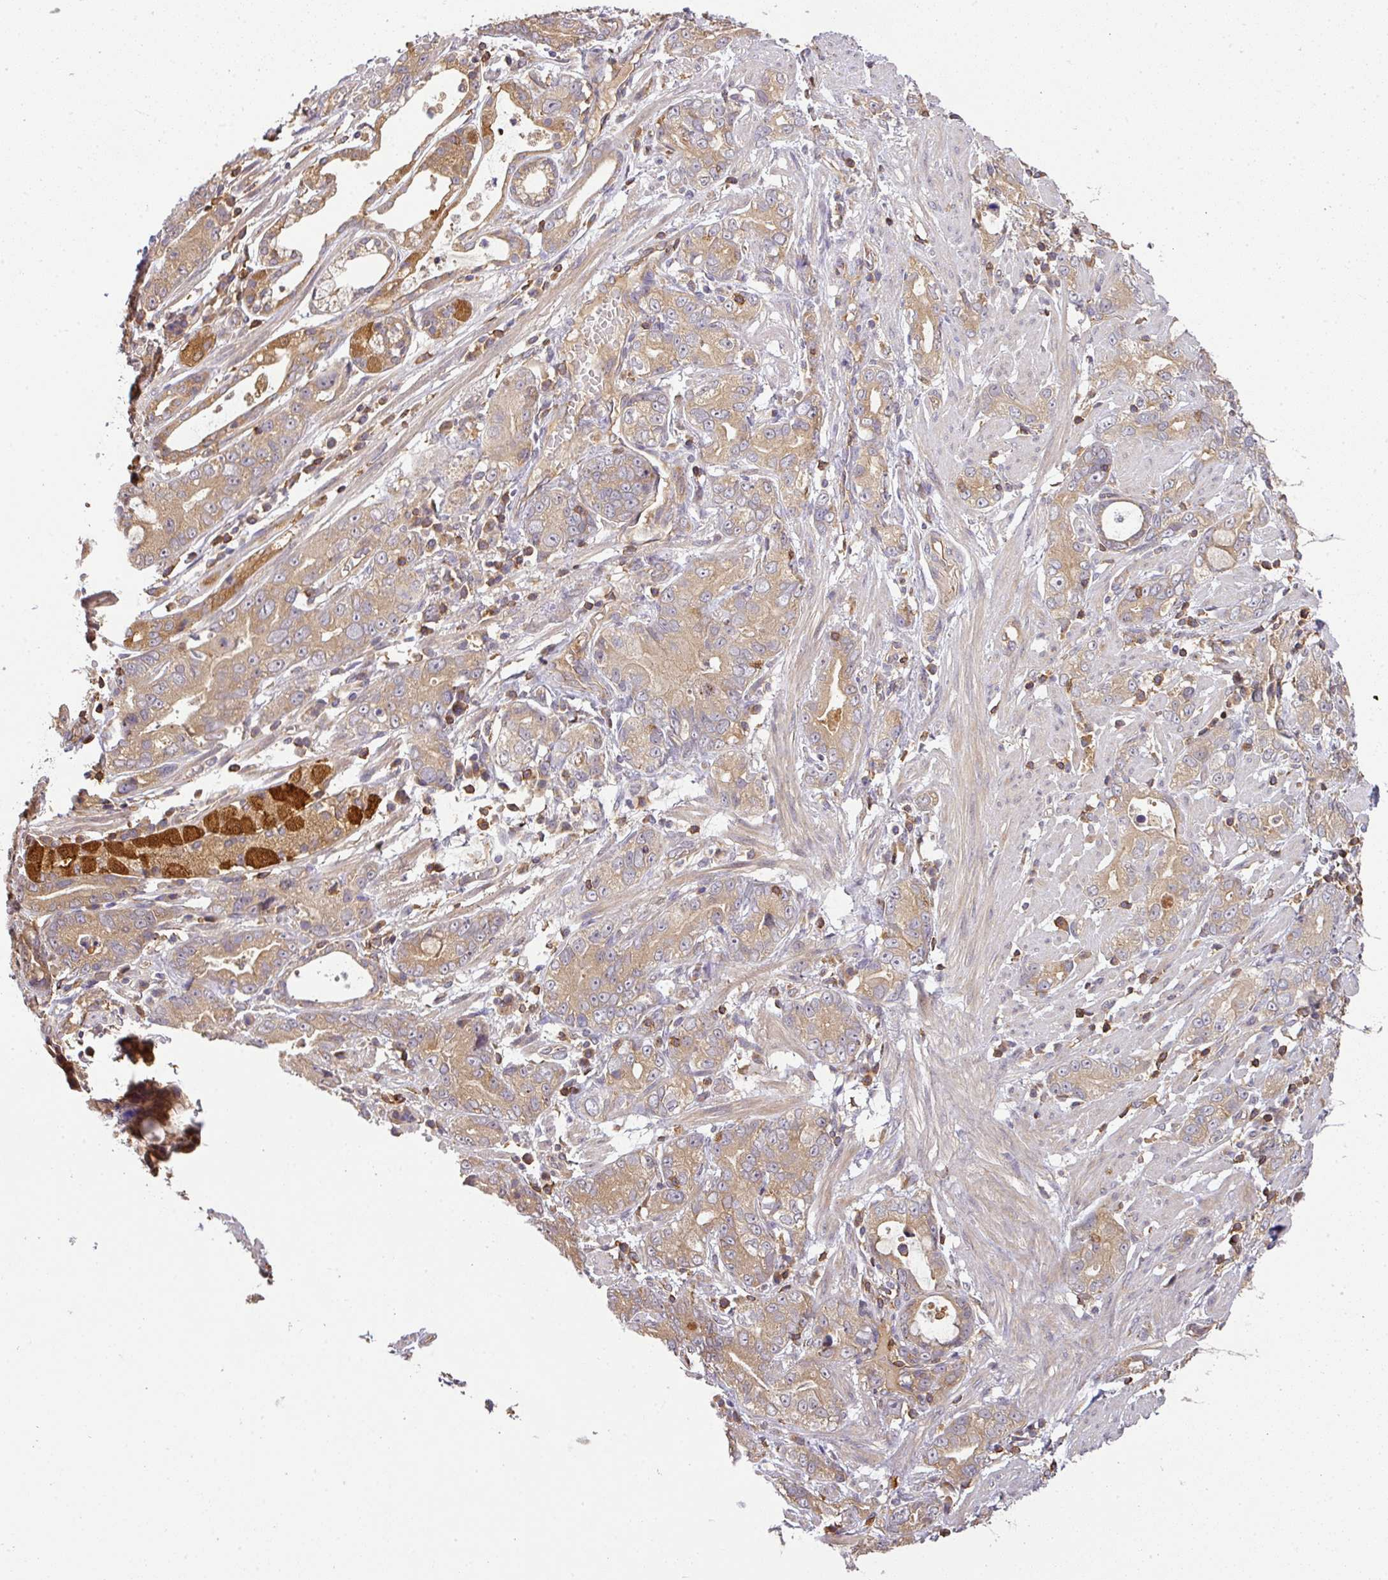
{"staining": {"intensity": "weak", "quantity": ">75%", "location": "cytoplasmic/membranous"}, "tissue": "stomach cancer", "cell_type": "Tumor cells", "image_type": "cancer", "snomed": [{"axis": "morphology", "description": "Adenocarcinoma, NOS"}, {"axis": "topography", "description": "Stomach"}], "caption": "Approximately >75% of tumor cells in human stomach adenocarcinoma display weak cytoplasmic/membranous protein expression as visualized by brown immunohistochemical staining.", "gene": "TCL1B", "patient": {"sex": "male", "age": 55}}